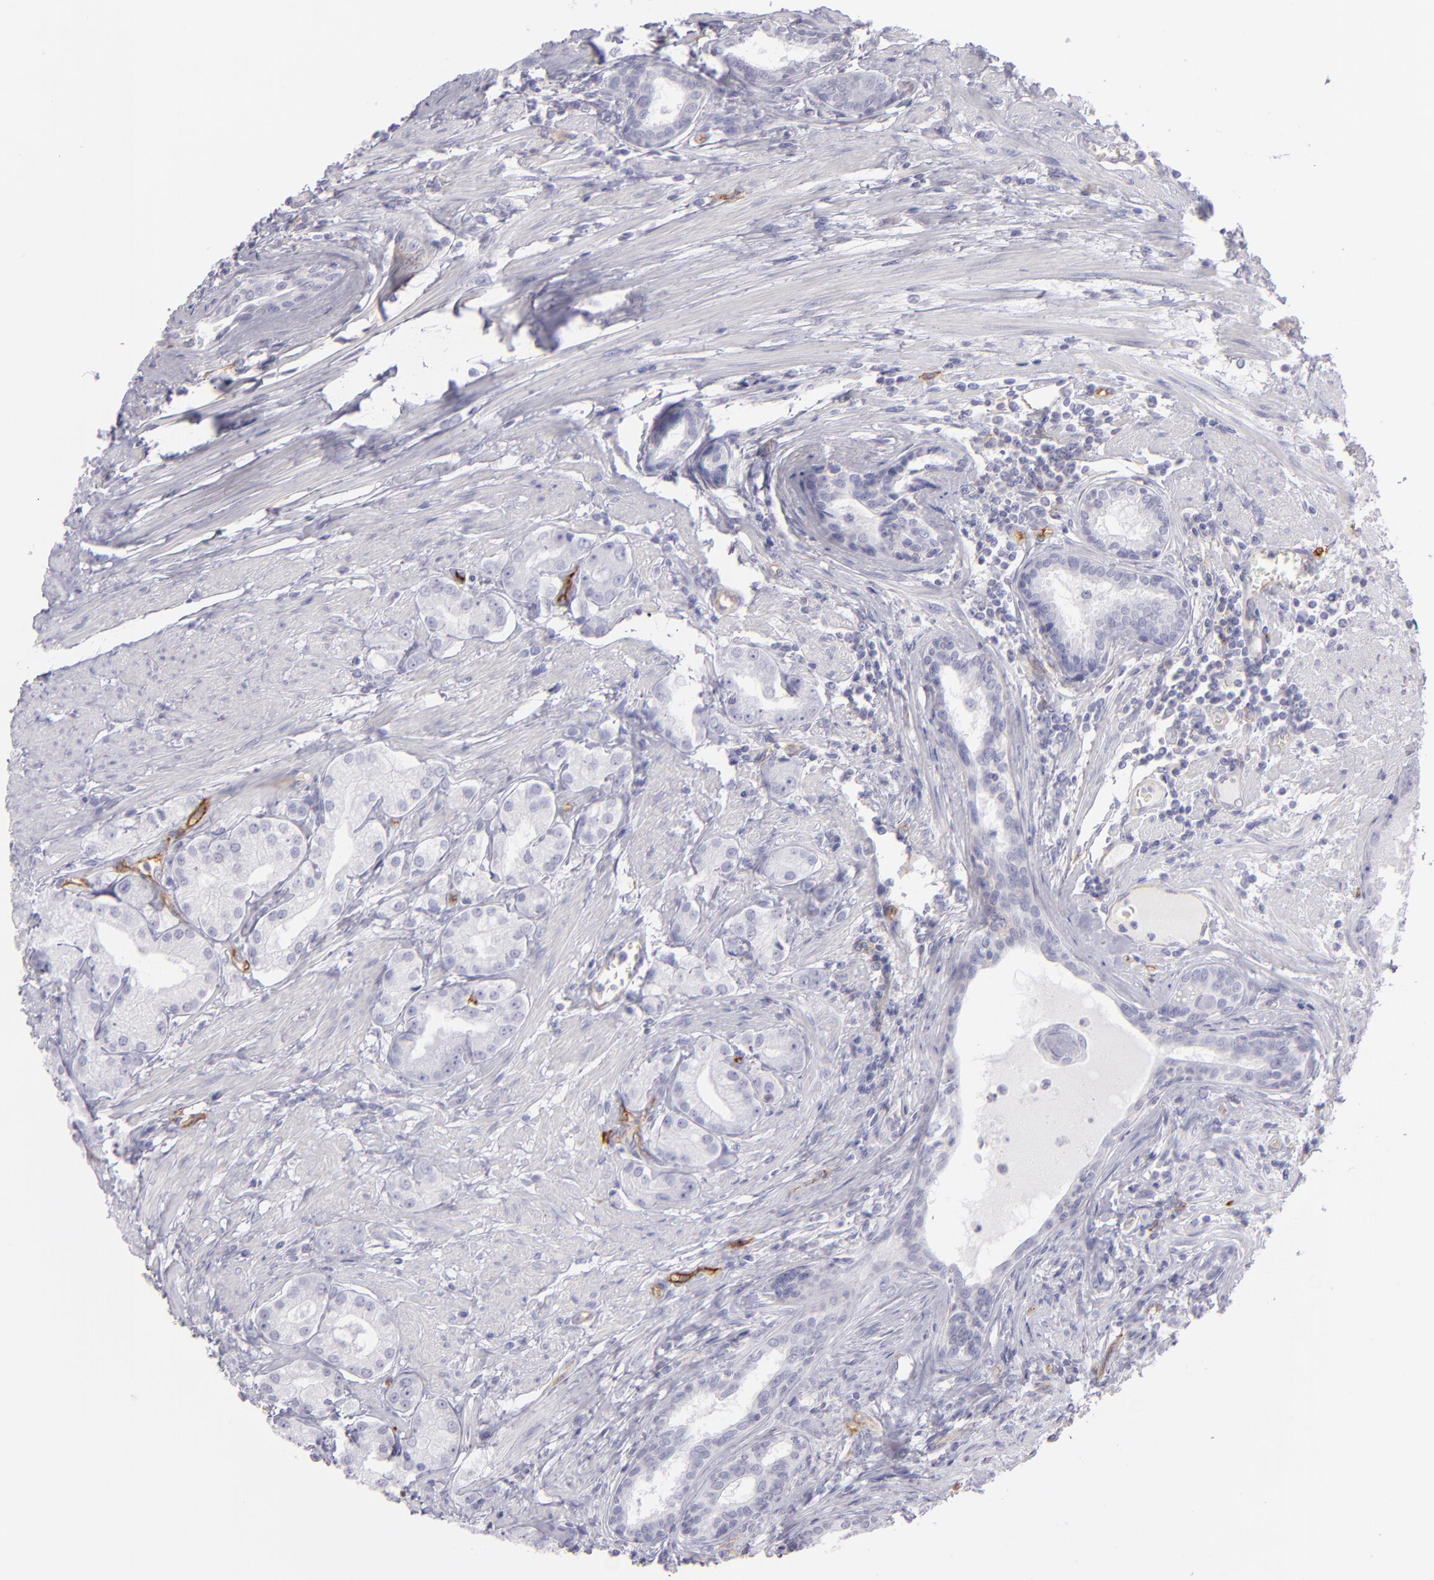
{"staining": {"intensity": "negative", "quantity": "none", "location": "none"}, "tissue": "prostate cancer", "cell_type": "Tumor cells", "image_type": "cancer", "snomed": [{"axis": "morphology", "description": "Adenocarcinoma, Medium grade"}, {"axis": "topography", "description": "Prostate"}], "caption": "Tumor cells are negative for brown protein staining in prostate cancer.", "gene": "THBD", "patient": {"sex": "male", "age": 72}}